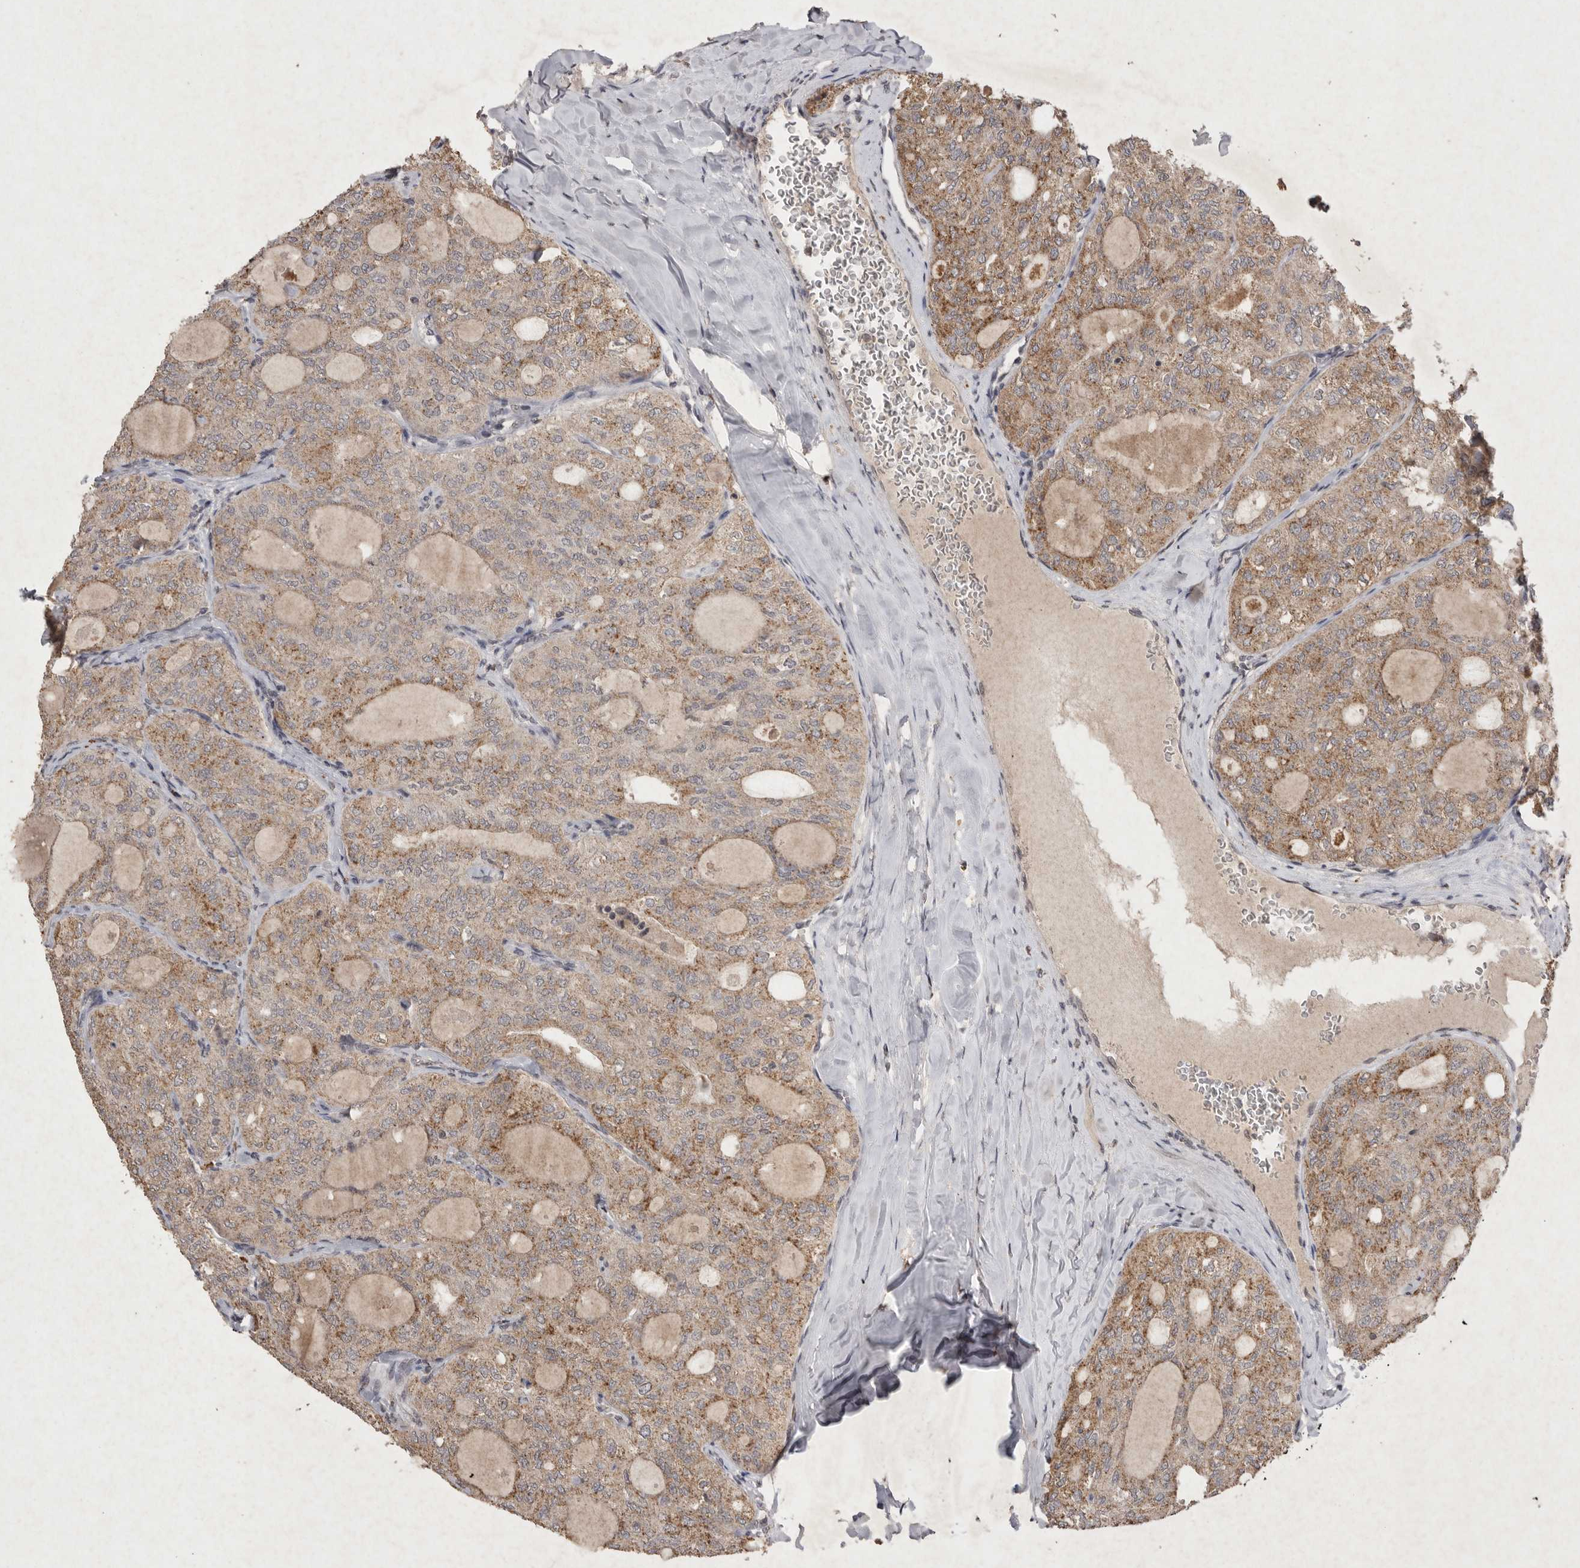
{"staining": {"intensity": "moderate", "quantity": ">75%", "location": "cytoplasmic/membranous"}, "tissue": "thyroid cancer", "cell_type": "Tumor cells", "image_type": "cancer", "snomed": [{"axis": "morphology", "description": "Follicular adenoma carcinoma, NOS"}, {"axis": "topography", "description": "Thyroid gland"}], "caption": "Human thyroid cancer stained with a protein marker demonstrates moderate staining in tumor cells.", "gene": "APLNR", "patient": {"sex": "male", "age": 75}}